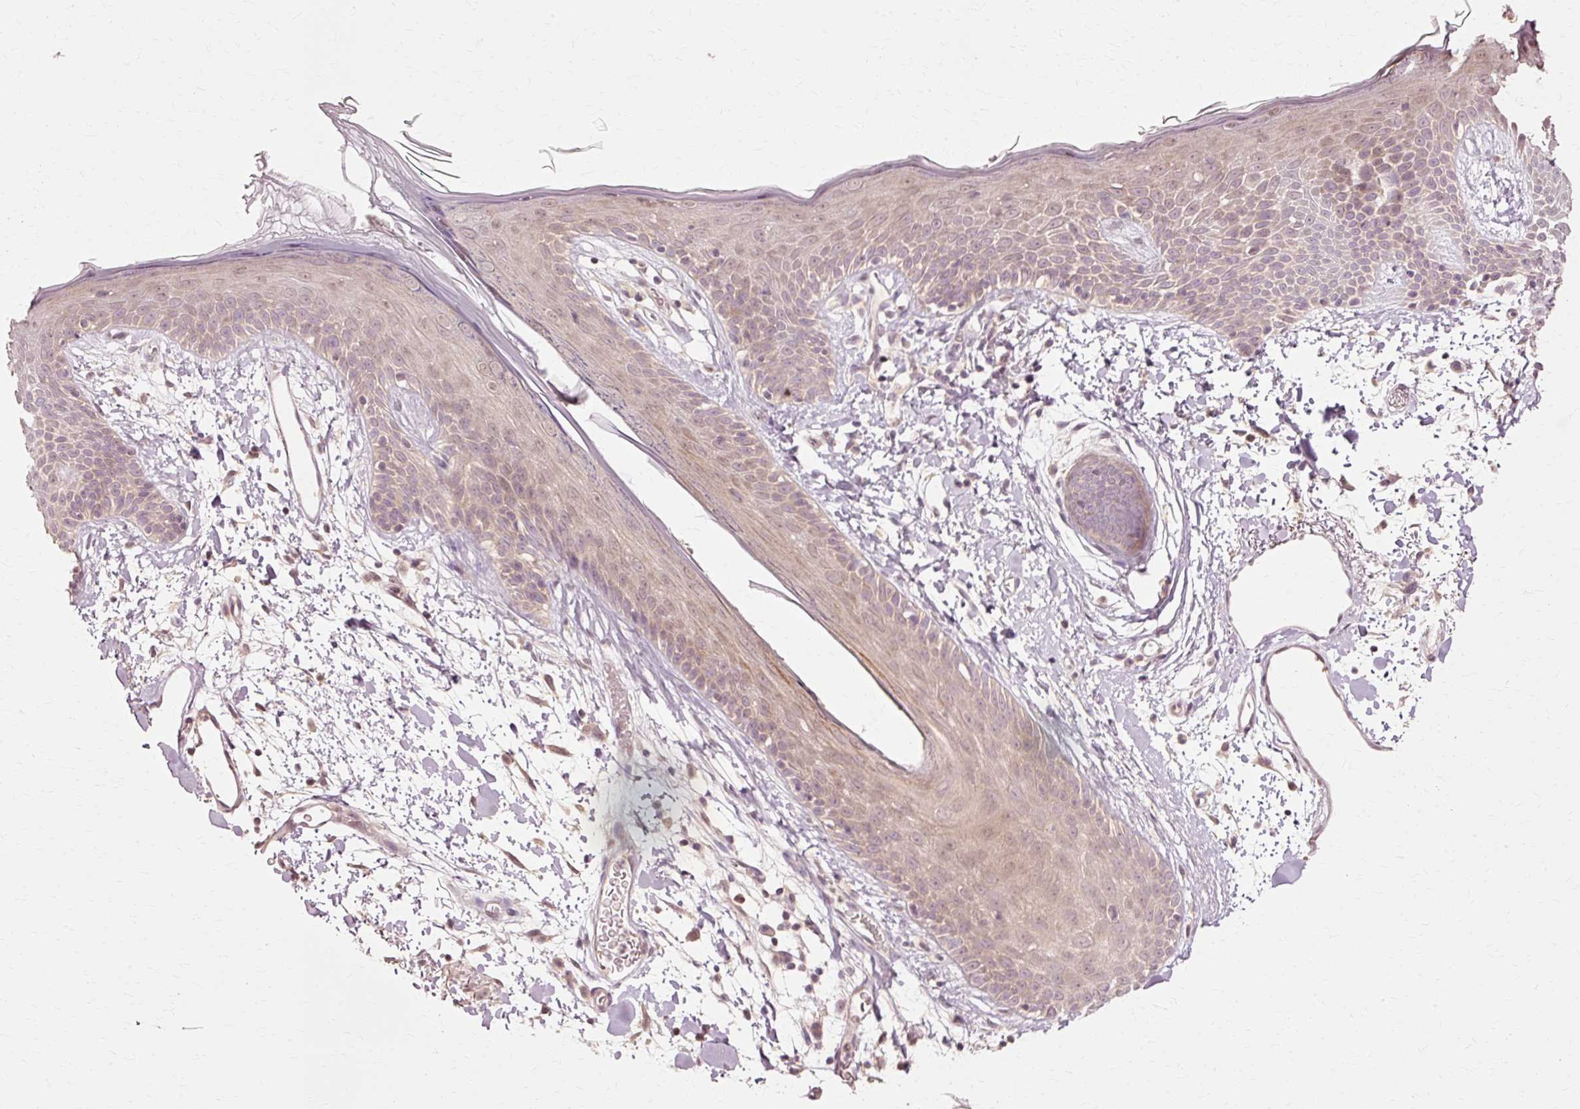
{"staining": {"intensity": "weak", "quantity": ">75%", "location": "cytoplasmic/membranous"}, "tissue": "skin", "cell_type": "Fibroblasts", "image_type": "normal", "snomed": [{"axis": "morphology", "description": "Normal tissue, NOS"}, {"axis": "topography", "description": "Skin"}], "caption": "IHC micrograph of unremarkable skin: human skin stained using immunohistochemistry exhibits low levels of weak protein expression localized specifically in the cytoplasmic/membranous of fibroblasts, appearing as a cytoplasmic/membranous brown color.", "gene": "RGPD5", "patient": {"sex": "male", "age": 79}}